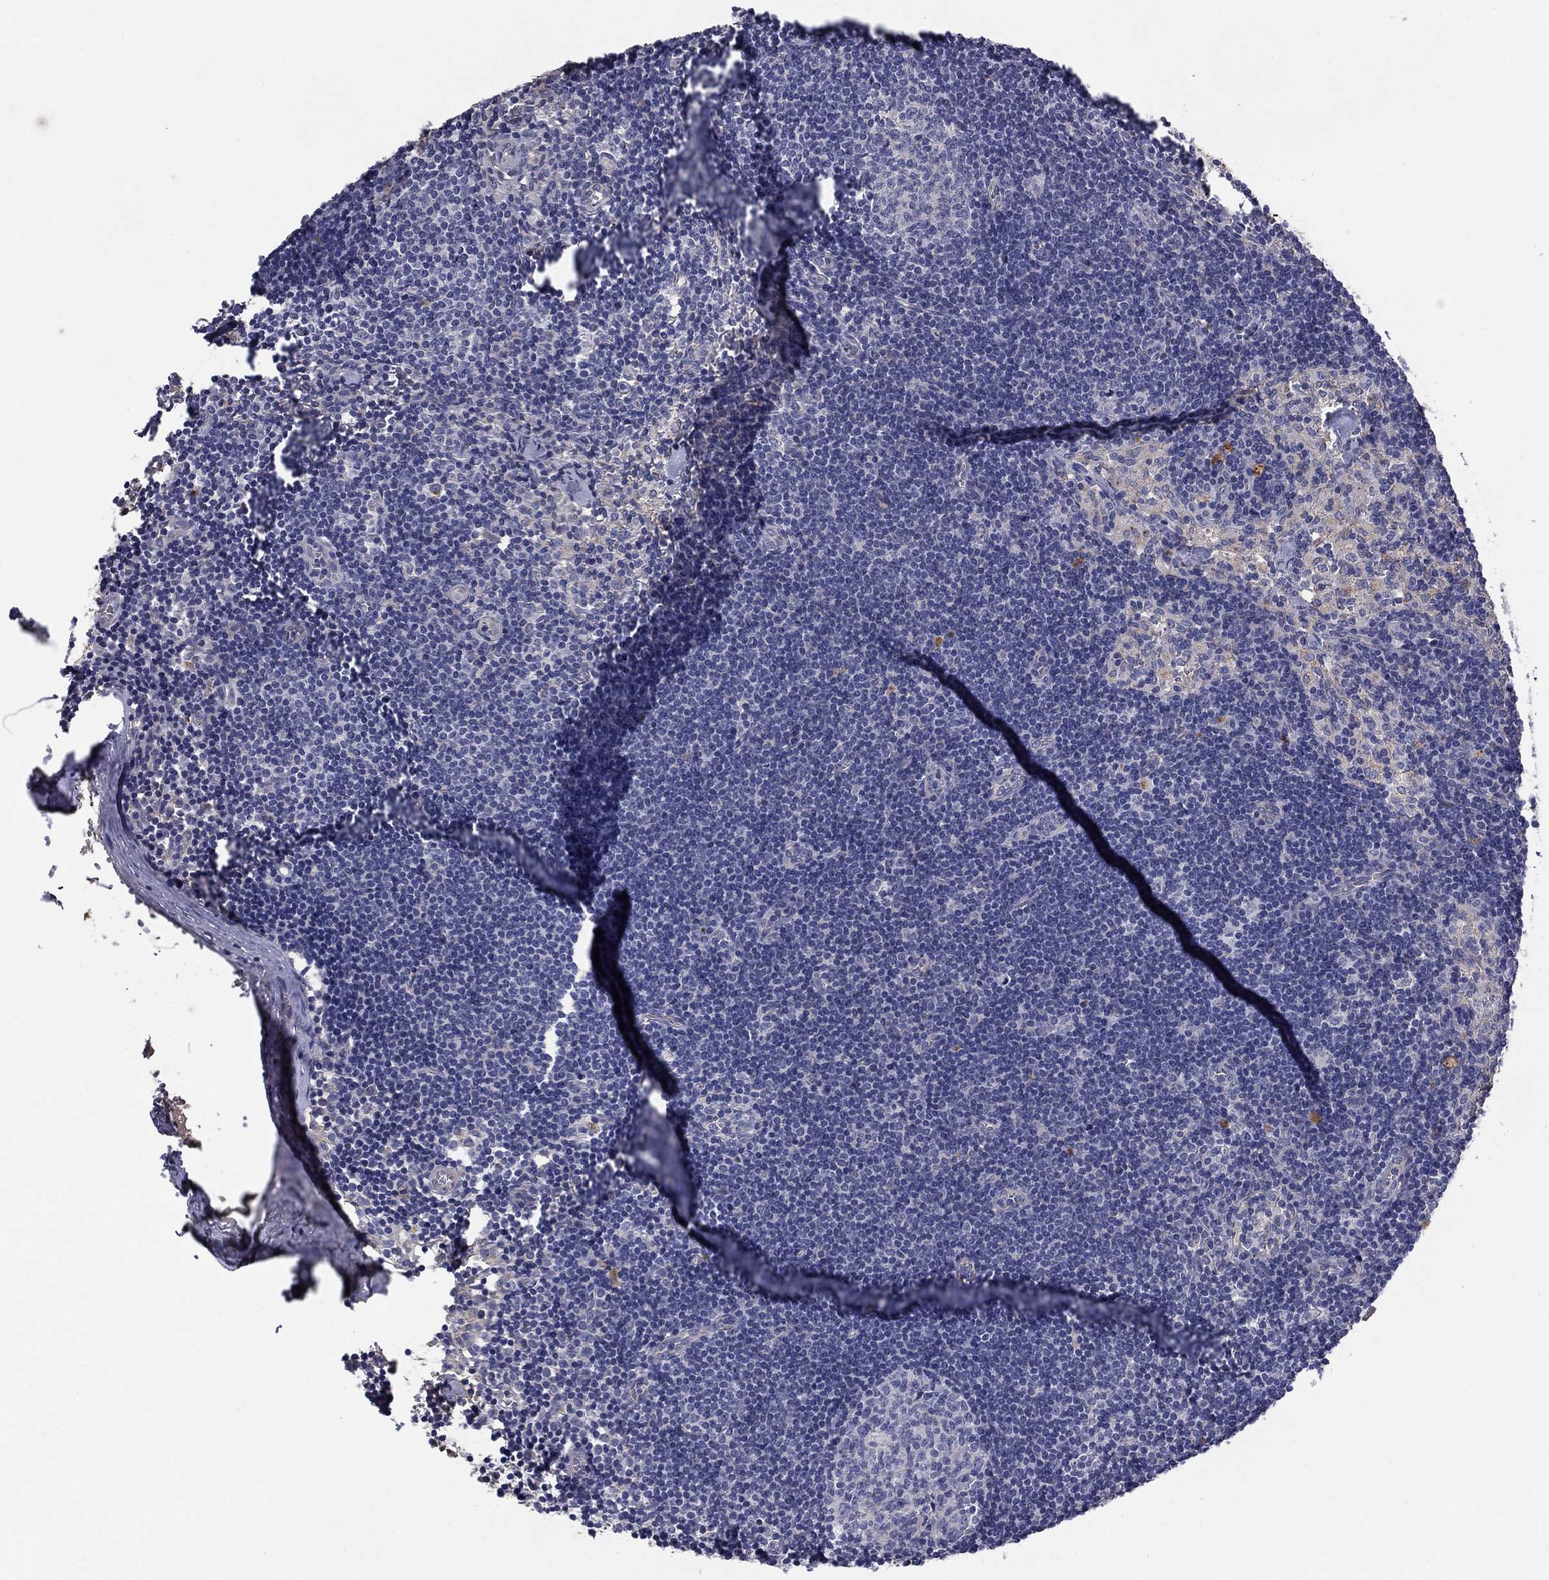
{"staining": {"intensity": "negative", "quantity": "none", "location": "none"}, "tissue": "lymph node", "cell_type": "Germinal center cells", "image_type": "normal", "snomed": [{"axis": "morphology", "description": "Normal tissue, NOS"}, {"axis": "topography", "description": "Lymph node"}], "caption": "IHC histopathology image of benign human lymph node stained for a protein (brown), which shows no positivity in germinal center cells. (Immunohistochemistry (ihc), brightfield microscopy, high magnification).", "gene": "EPDR1", "patient": {"sex": "female", "age": 52}}